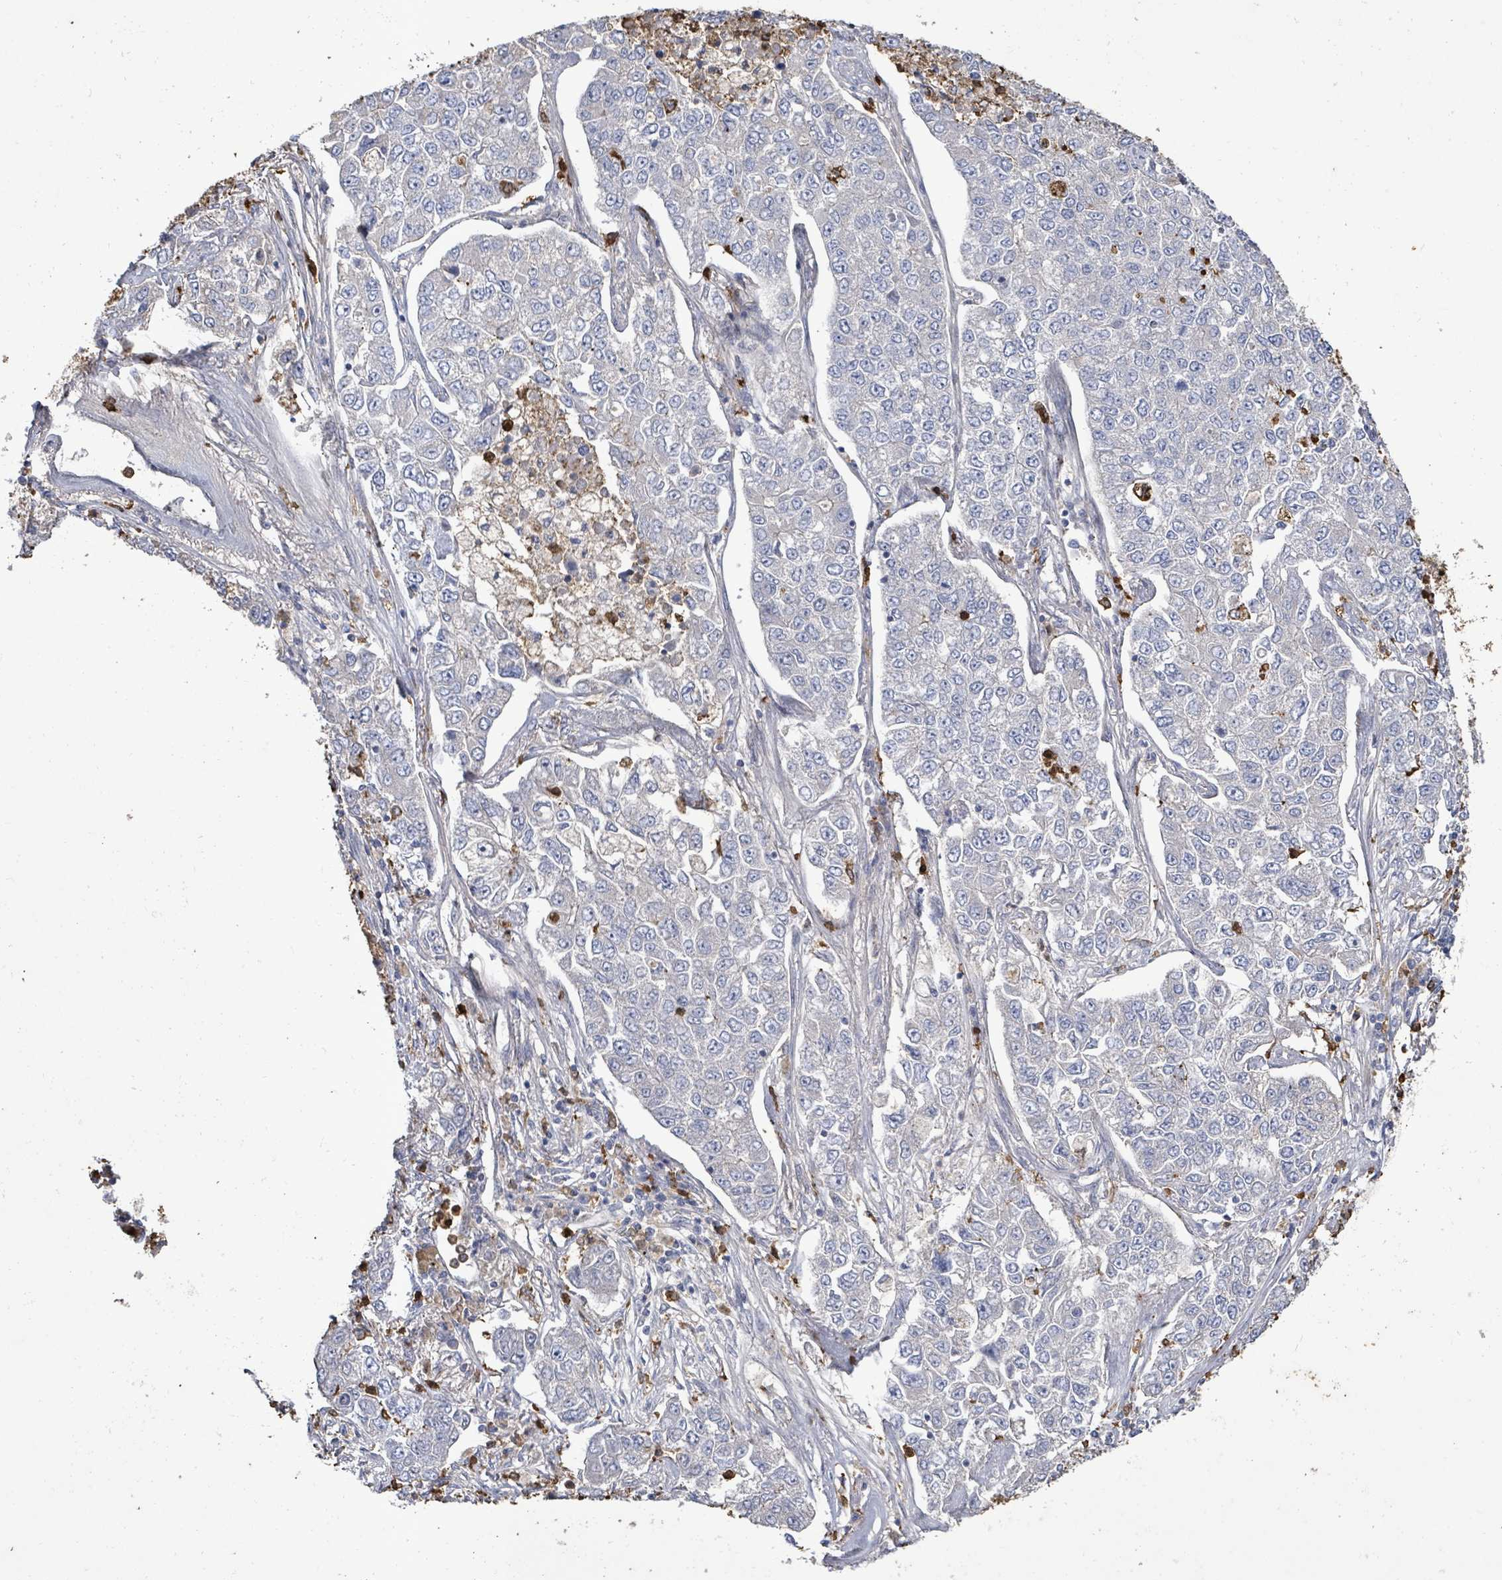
{"staining": {"intensity": "negative", "quantity": "none", "location": "none"}, "tissue": "lung cancer", "cell_type": "Tumor cells", "image_type": "cancer", "snomed": [{"axis": "morphology", "description": "Adenocarcinoma, NOS"}, {"axis": "topography", "description": "Lung"}], "caption": "Immunohistochemistry of lung adenocarcinoma shows no positivity in tumor cells. The staining was performed using DAB (3,3'-diaminobenzidine) to visualize the protein expression in brown, while the nuclei were stained in blue with hematoxylin (Magnification: 20x).", "gene": "FAM210A", "patient": {"sex": "male", "age": 49}}